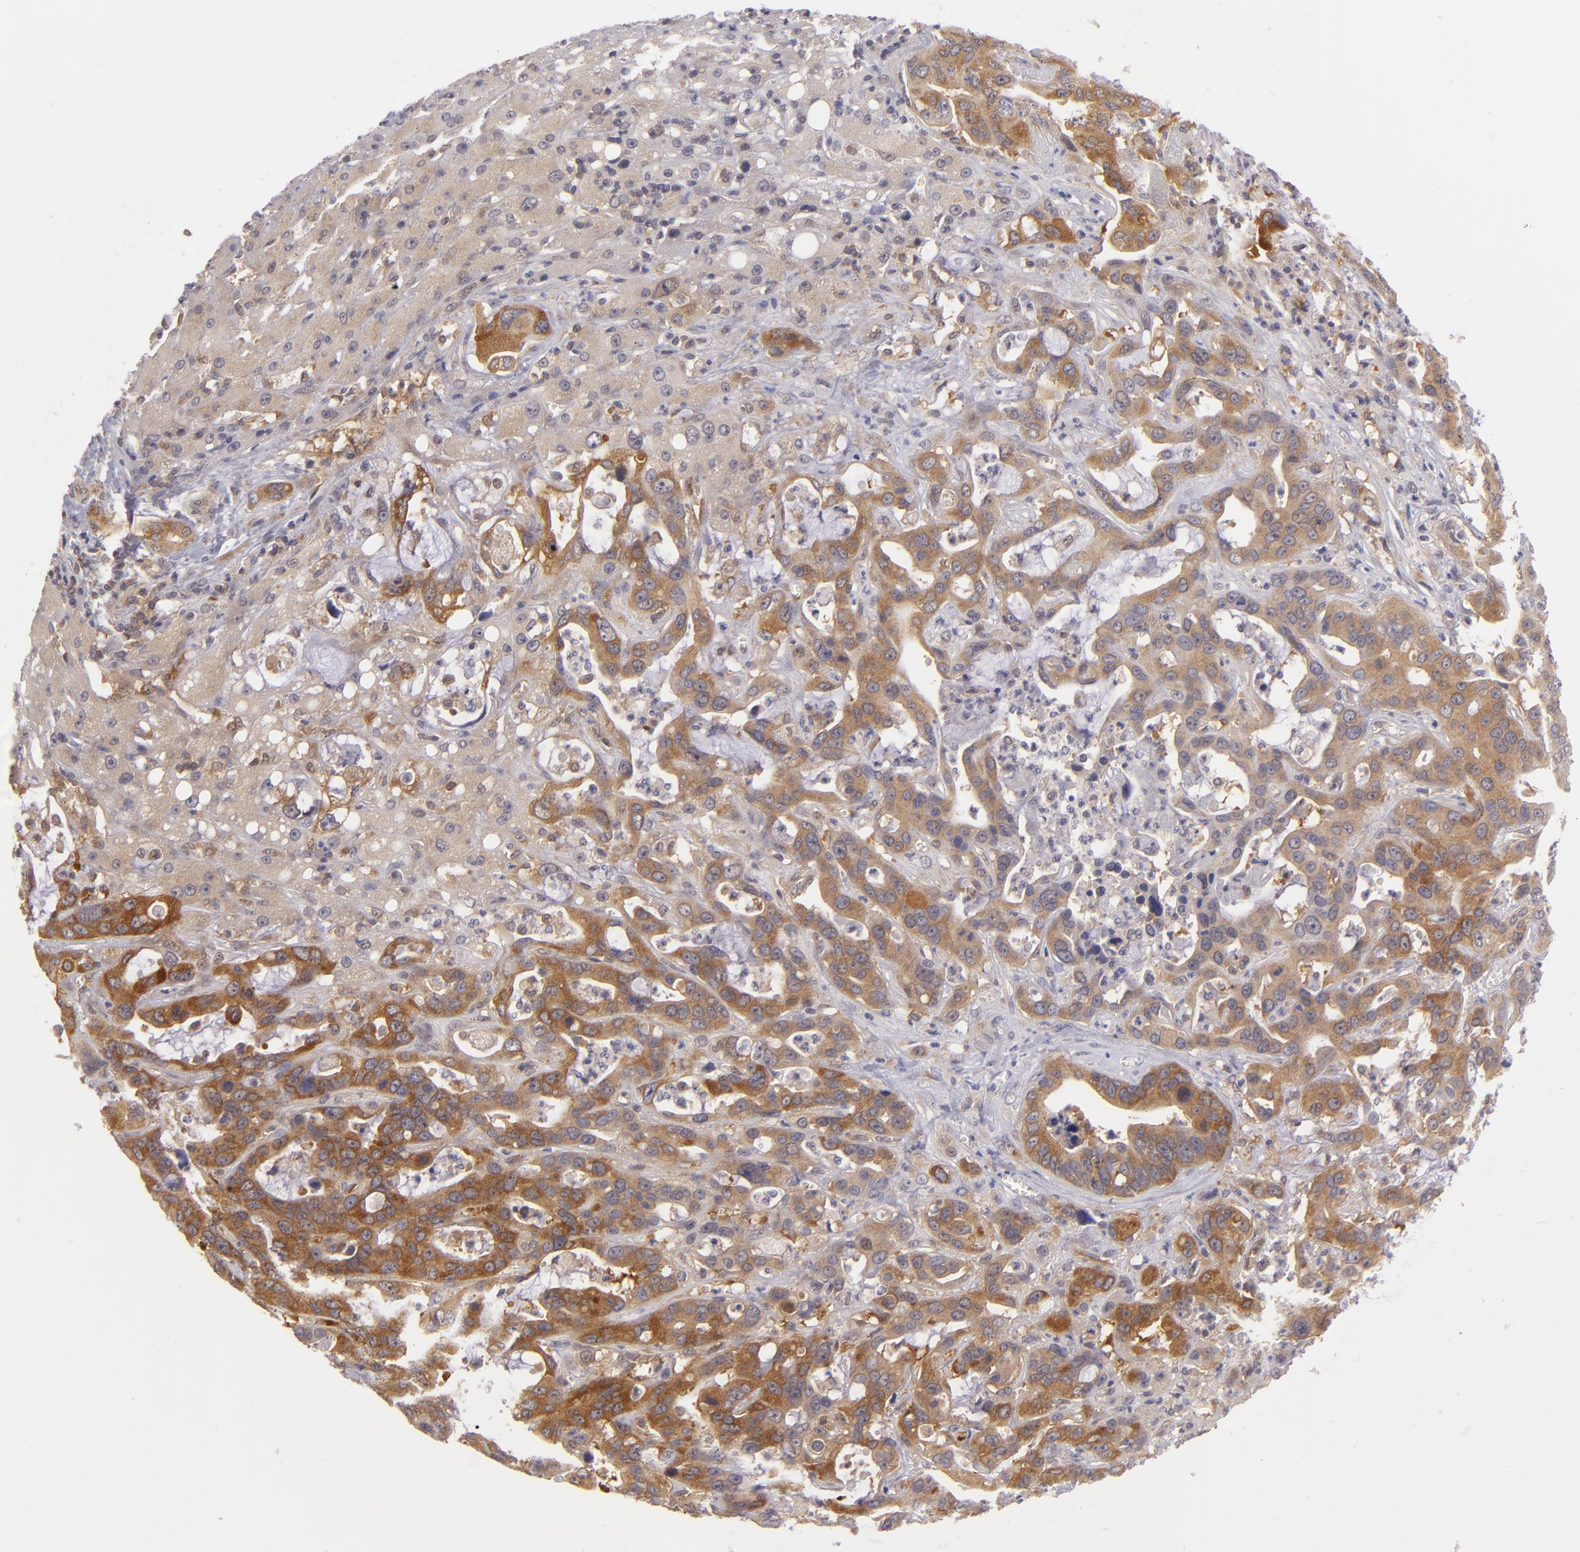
{"staining": {"intensity": "moderate", "quantity": "25%-75%", "location": "cytoplasmic/membranous"}, "tissue": "liver cancer", "cell_type": "Tumor cells", "image_type": "cancer", "snomed": [{"axis": "morphology", "description": "Cholangiocarcinoma"}, {"axis": "topography", "description": "Liver"}], "caption": "Cholangiocarcinoma (liver) tissue shows moderate cytoplasmic/membranous expression in about 25%-75% of tumor cells, visualized by immunohistochemistry. (DAB (3,3'-diaminobenzidine) IHC with brightfield microscopy, high magnification).", "gene": "PTPN13", "patient": {"sex": "female", "age": 65}}